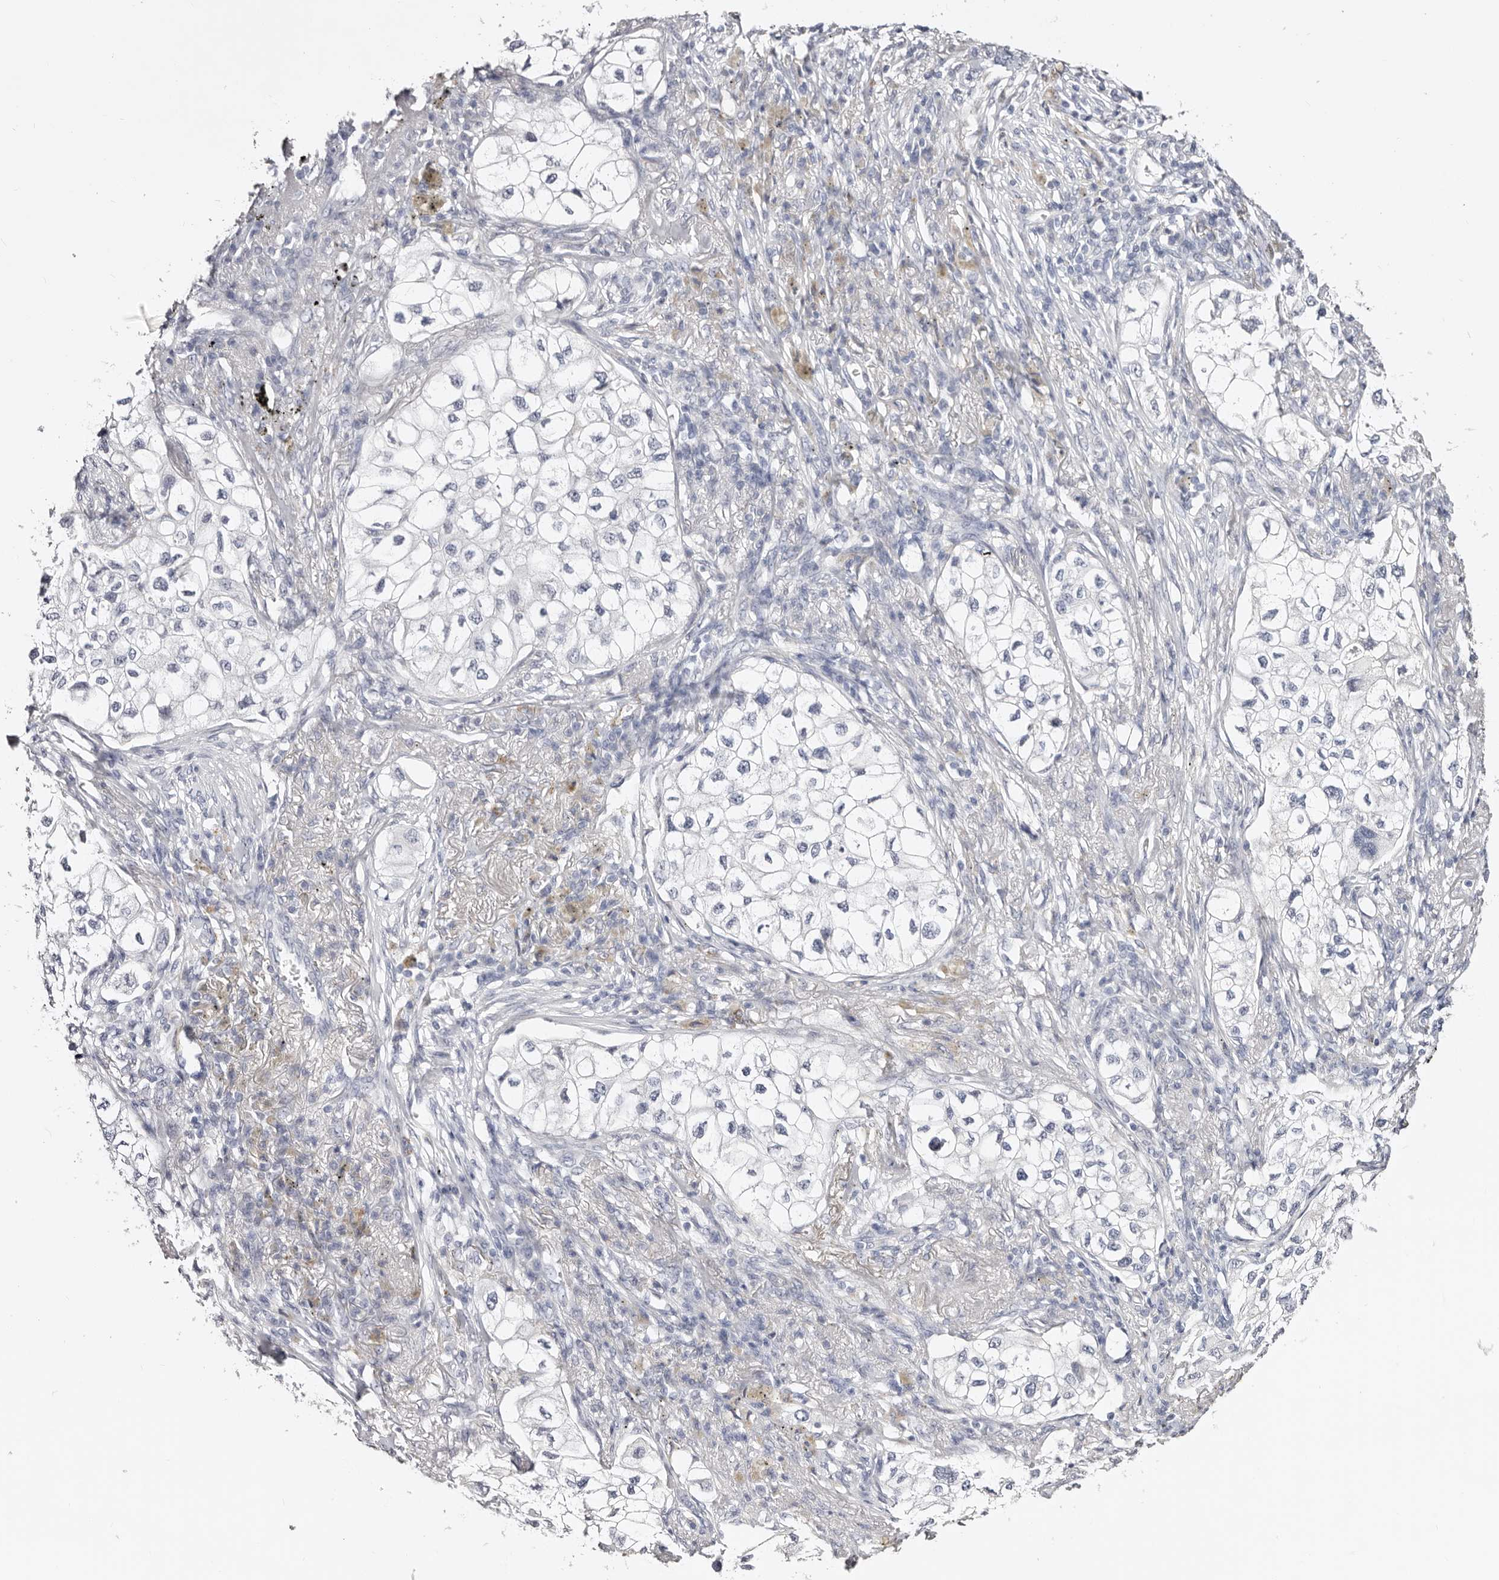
{"staining": {"intensity": "negative", "quantity": "none", "location": "none"}, "tissue": "lung cancer", "cell_type": "Tumor cells", "image_type": "cancer", "snomed": [{"axis": "morphology", "description": "Adenocarcinoma, NOS"}, {"axis": "topography", "description": "Lung"}], "caption": "This is an immunohistochemistry micrograph of human lung cancer. There is no positivity in tumor cells.", "gene": "AKNAD1", "patient": {"sex": "male", "age": 63}}